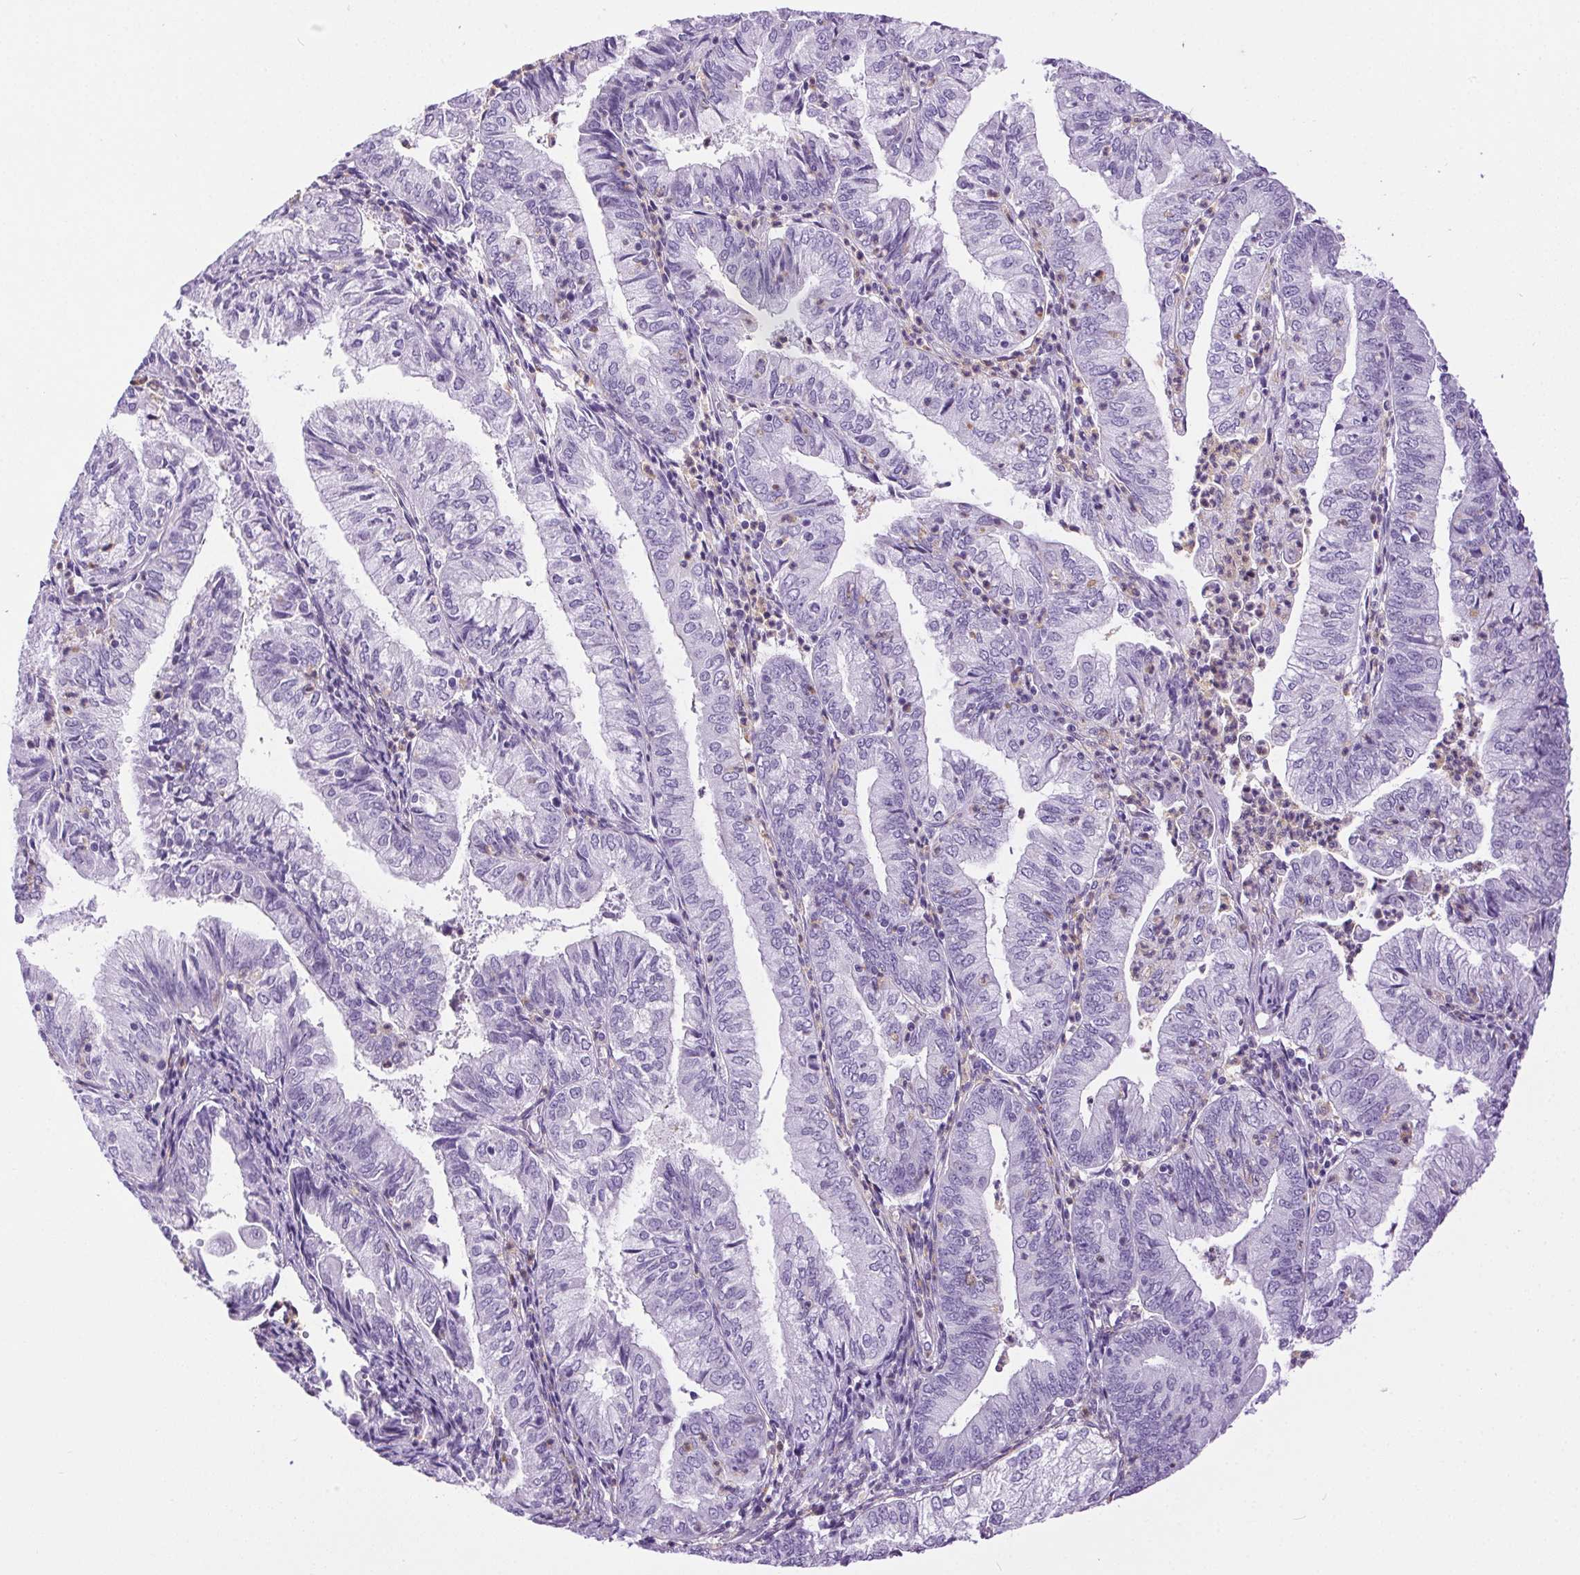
{"staining": {"intensity": "negative", "quantity": "none", "location": "none"}, "tissue": "endometrial cancer", "cell_type": "Tumor cells", "image_type": "cancer", "snomed": [{"axis": "morphology", "description": "Adenocarcinoma, NOS"}, {"axis": "topography", "description": "Endometrium"}], "caption": "The immunohistochemistry (IHC) histopathology image has no significant staining in tumor cells of endometrial cancer (adenocarcinoma) tissue. (Brightfield microscopy of DAB (3,3'-diaminobenzidine) immunohistochemistry at high magnification).", "gene": "SHCBP1L", "patient": {"sex": "female", "age": 55}}